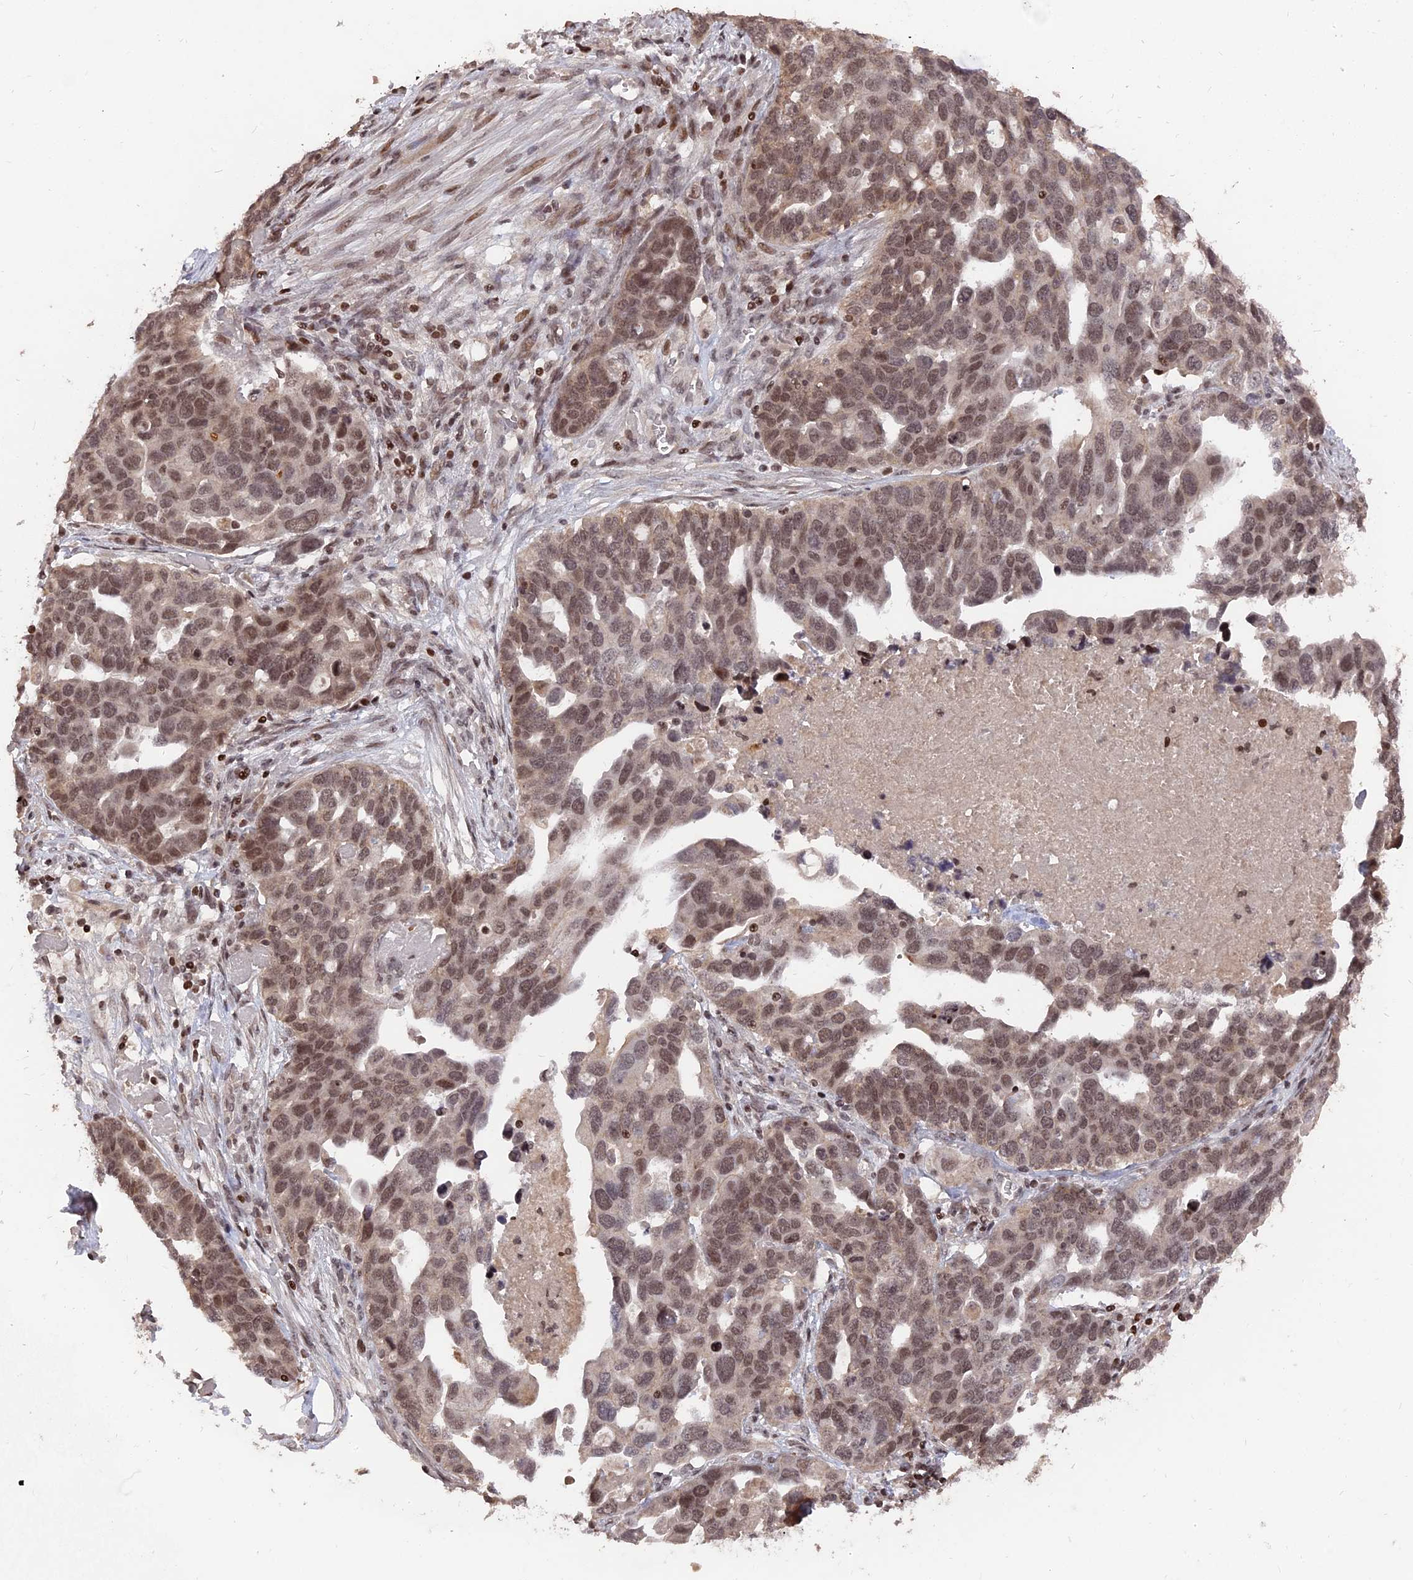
{"staining": {"intensity": "moderate", "quantity": ">75%", "location": "nuclear"}, "tissue": "ovarian cancer", "cell_type": "Tumor cells", "image_type": "cancer", "snomed": [{"axis": "morphology", "description": "Cystadenocarcinoma, serous, NOS"}, {"axis": "topography", "description": "Ovary"}], "caption": "A brown stain labels moderate nuclear staining of a protein in ovarian serous cystadenocarcinoma tumor cells.", "gene": "NR1H3", "patient": {"sex": "female", "age": 54}}